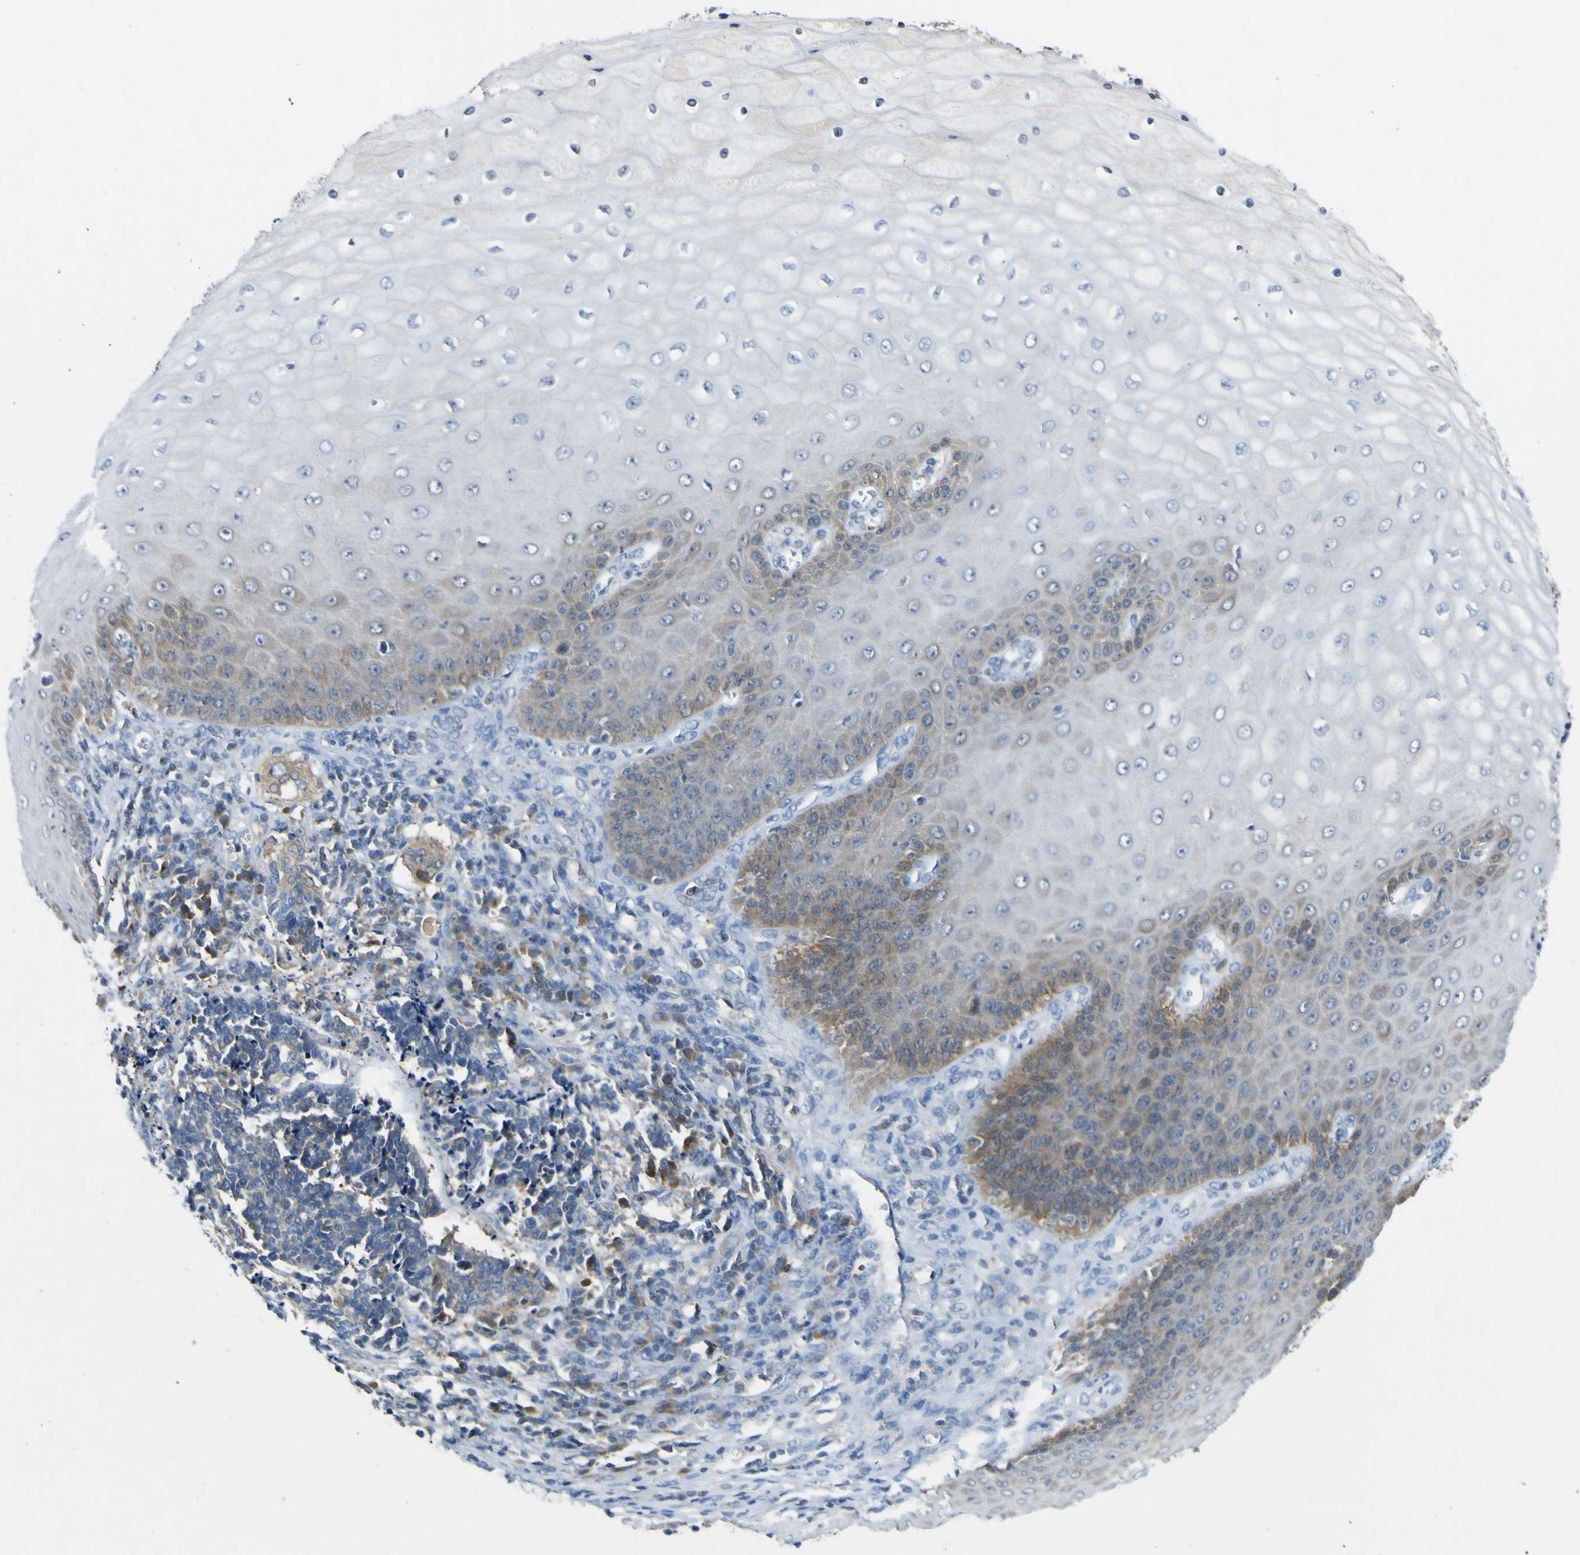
{"staining": {"intensity": "moderate", "quantity": "<25%", "location": "cytoplasmic/membranous"}, "tissue": "cervical cancer", "cell_type": "Tumor cells", "image_type": "cancer", "snomed": [{"axis": "morphology", "description": "Squamous cell carcinoma, NOS"}, {"axis": "topography", "description": "Cervix"}], "caption": "Approximately <25% of tumor cells in cervical cancer (squamous cell carcinoma) reveal moderate cytoplasmic/membranous protein positivity as visualized by brown immunohistochemical staining.", "gene": "EML2", "patient": {"sex": "female", "age": 35}}